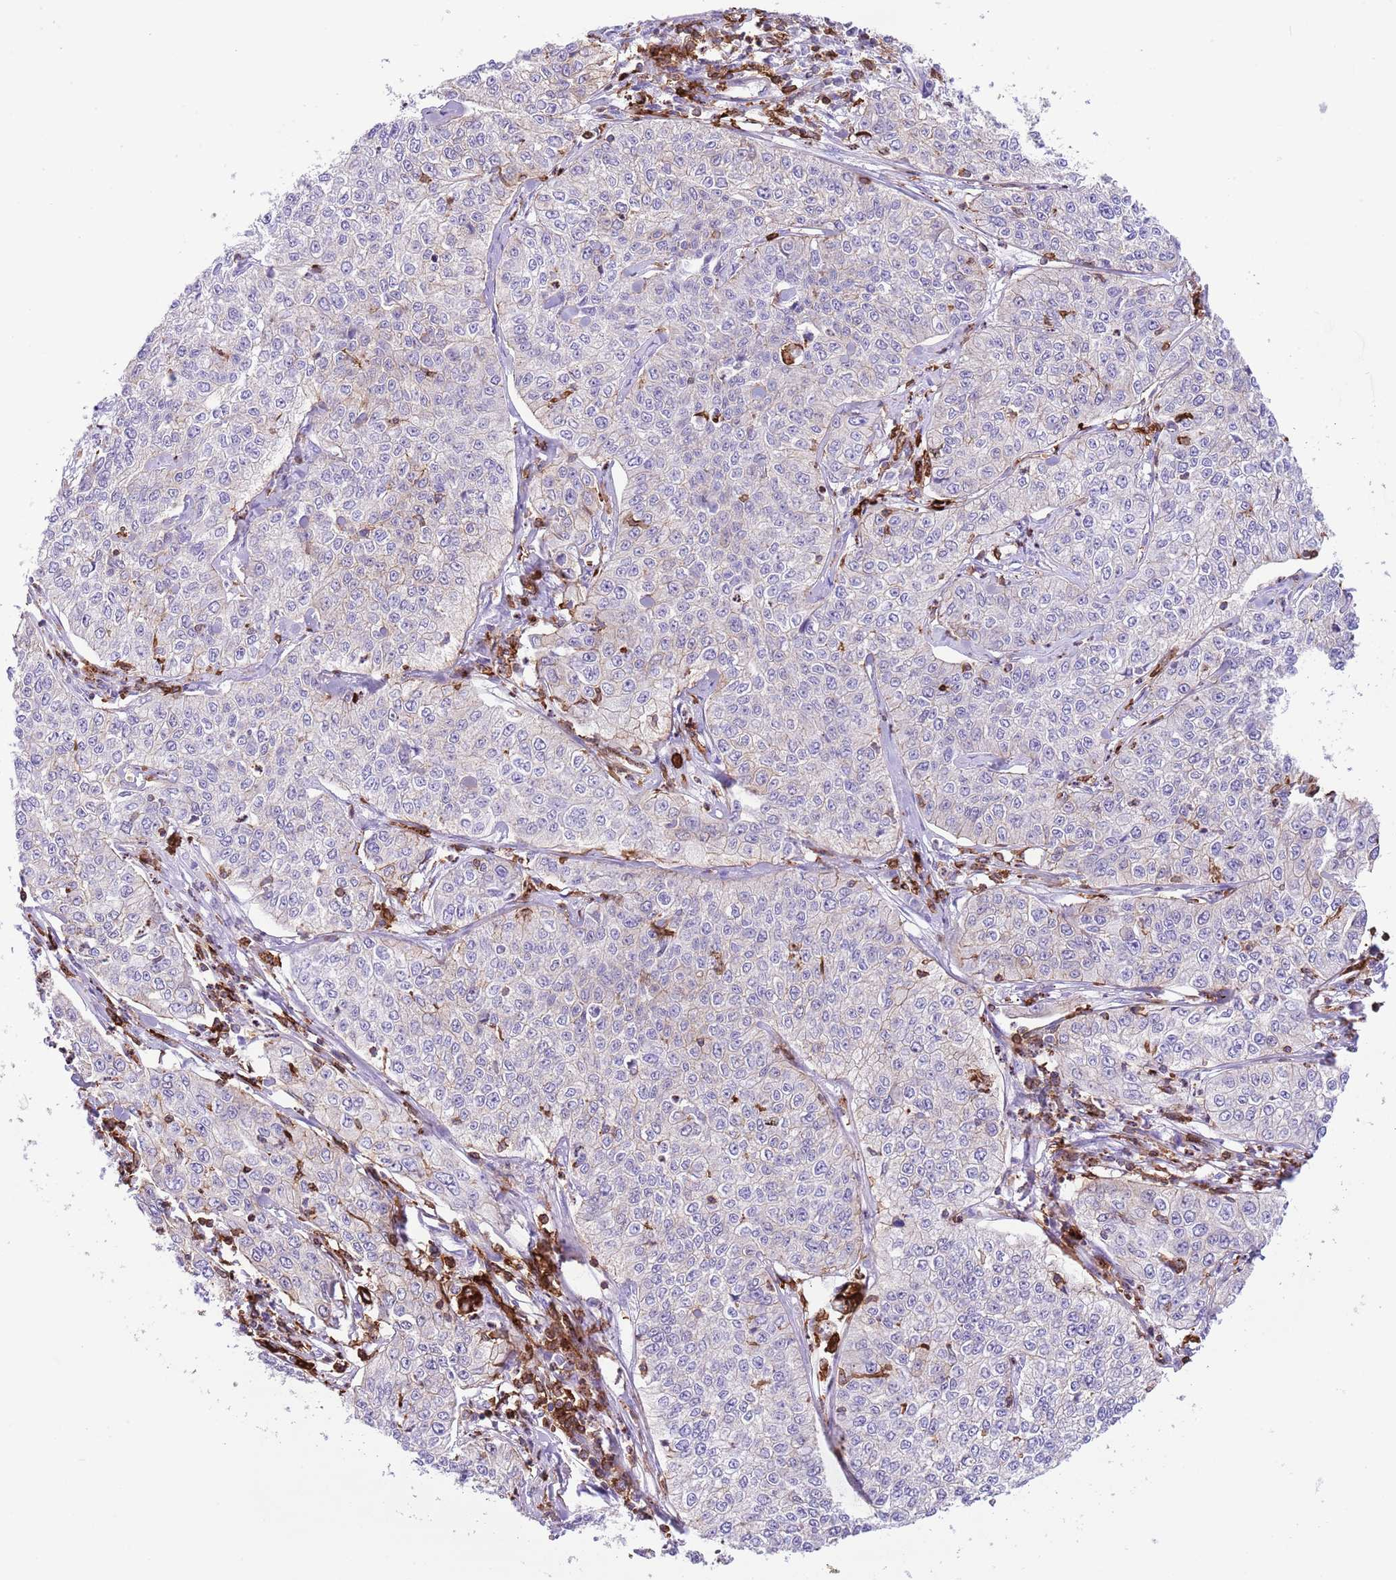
{"staining": {"intensity": "negative", "quantity": "none", "location": "none"}, "tissue": "cervical cancer", "cell_type": "Tumor cells", "image_type": "cancer", "snomed": [{"axis": "morphology", "description": "Squamous cell carcinoma, NOS"}, {"axis": "topography", "description": "Cervix"}], "caption": "A high-resolution histopathology image shows IHC staining of cervical cancer, which reveals no significant expression in tumor cells.", "gene": "EFHD2", "patient": {"sex": "female", "age": 35}}